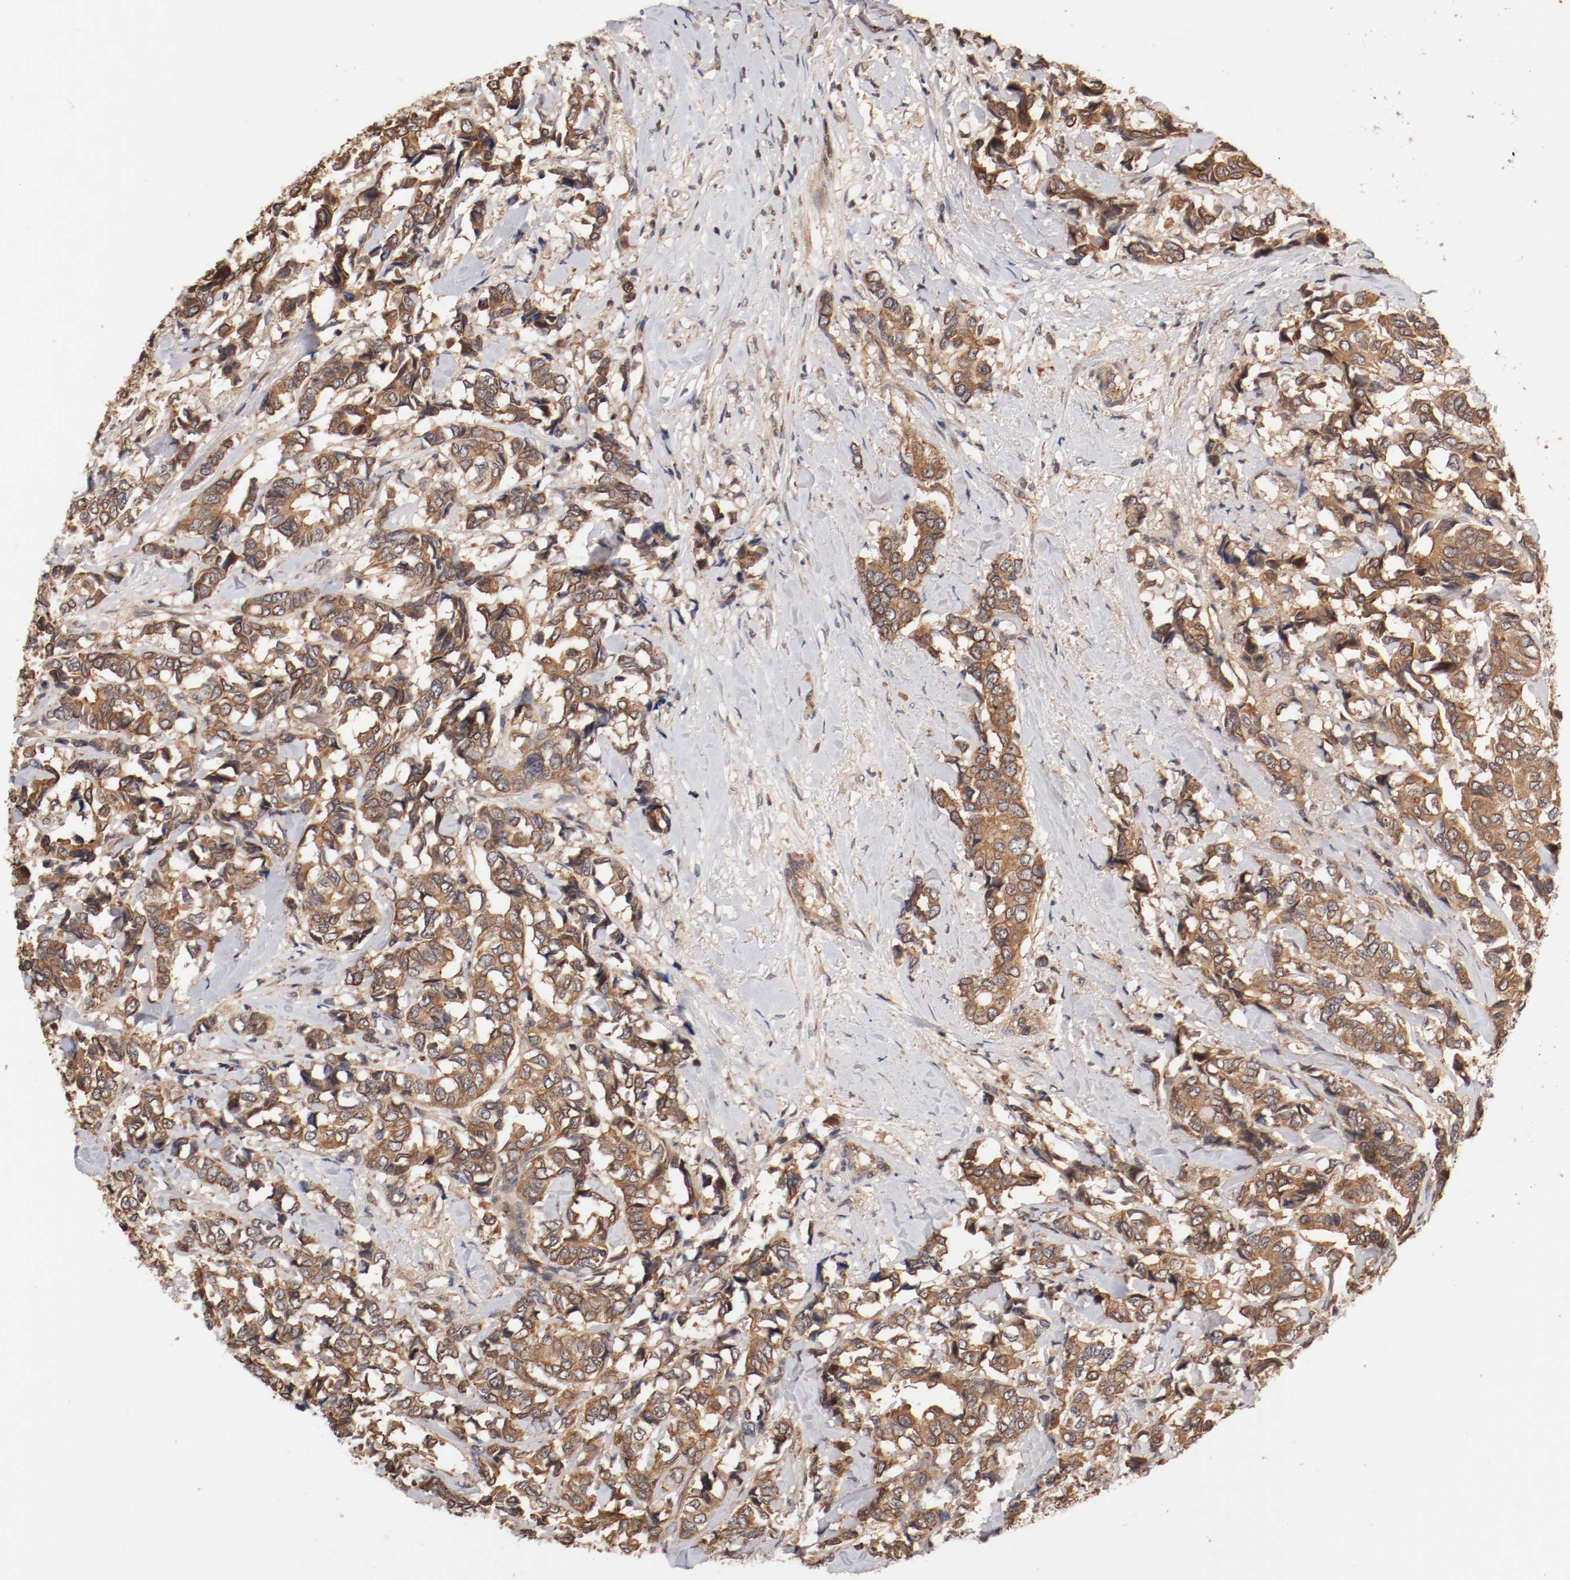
{"staining": {"intensity": "moderate", "quantity": ">75%", "location": "cytoplasmic/membranous"}, "tissue": "breast cancer", "cell_type": "Tumor cells", "image_type": "cancer", "snomed": [{"axis": "morphology", "description": "Duct carcinoma"}, {"axis": "topography", "description": "Breast"}], "caption": "Protein analysis of breast cancer (infiltrating ductal carcinoma) tissue exhibits moderate cytoplasmic/membranous staining in approximately >75% of tumor cells. The protein of interest is stained brown, and the nuclei are stained in blue (DAB IHC with brightfield microscopy, high magnification).", "gene": "GUF1", "patient": {"sex": "female", "age": 87}}